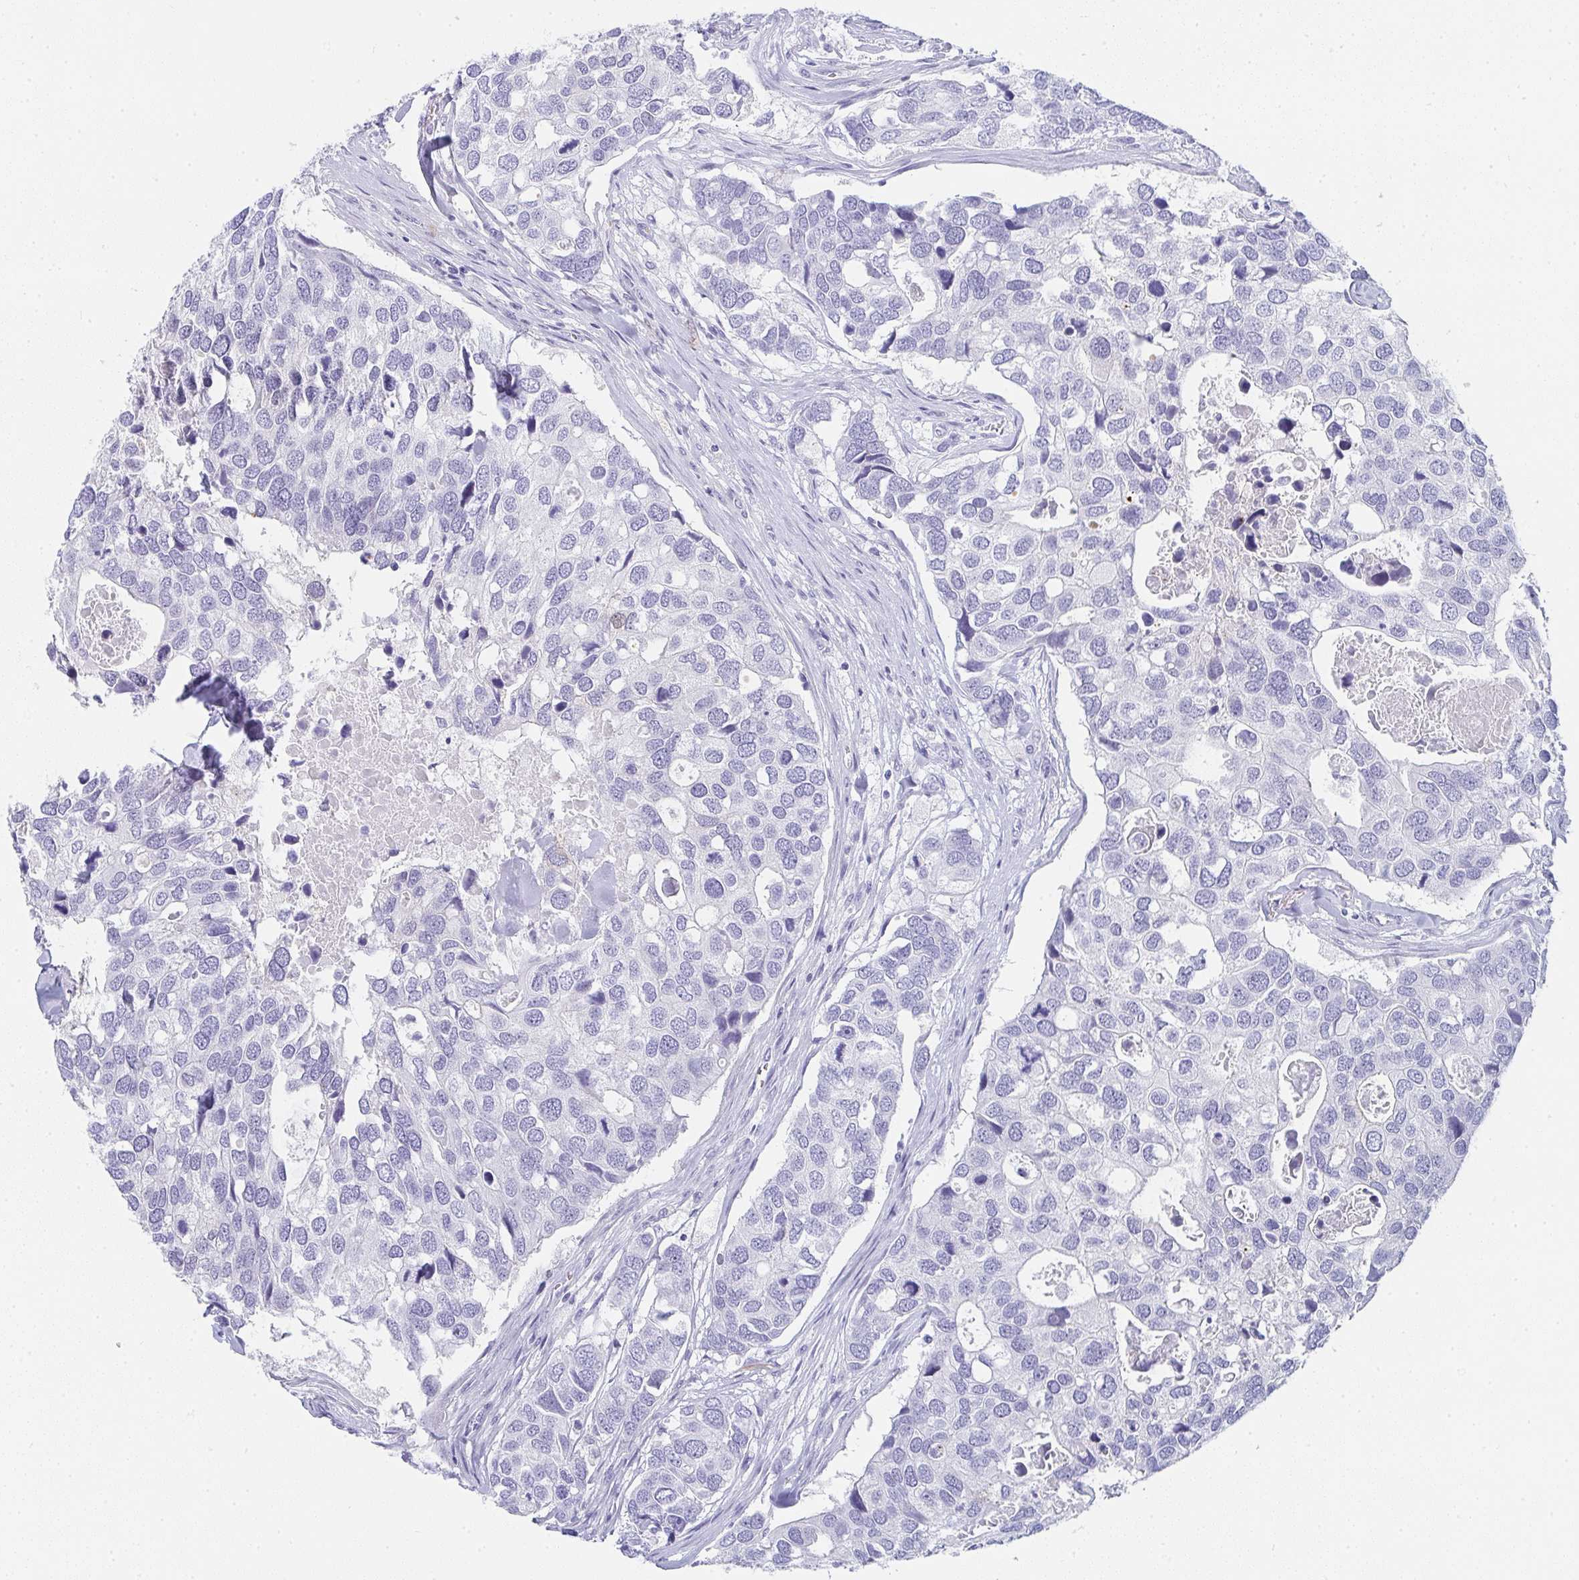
{"staining": {"intensity": "negative", "quantity": "none", "location": "none"}, "tissue": "breast cancer", "cell_type": "Tumor cells", "image_type": "cancer", "snomed": [{"axis": "morphology", "description": "Duct carcinoma"}, {"axis": "topography", "description": "Breast"}], "caption": "This is a micrograph of immunohistochemistry staining of breast cancer, which shows no staining in tumor cells.", "gene": "PRND", "patient": {"sex": "female", "age": 83}}